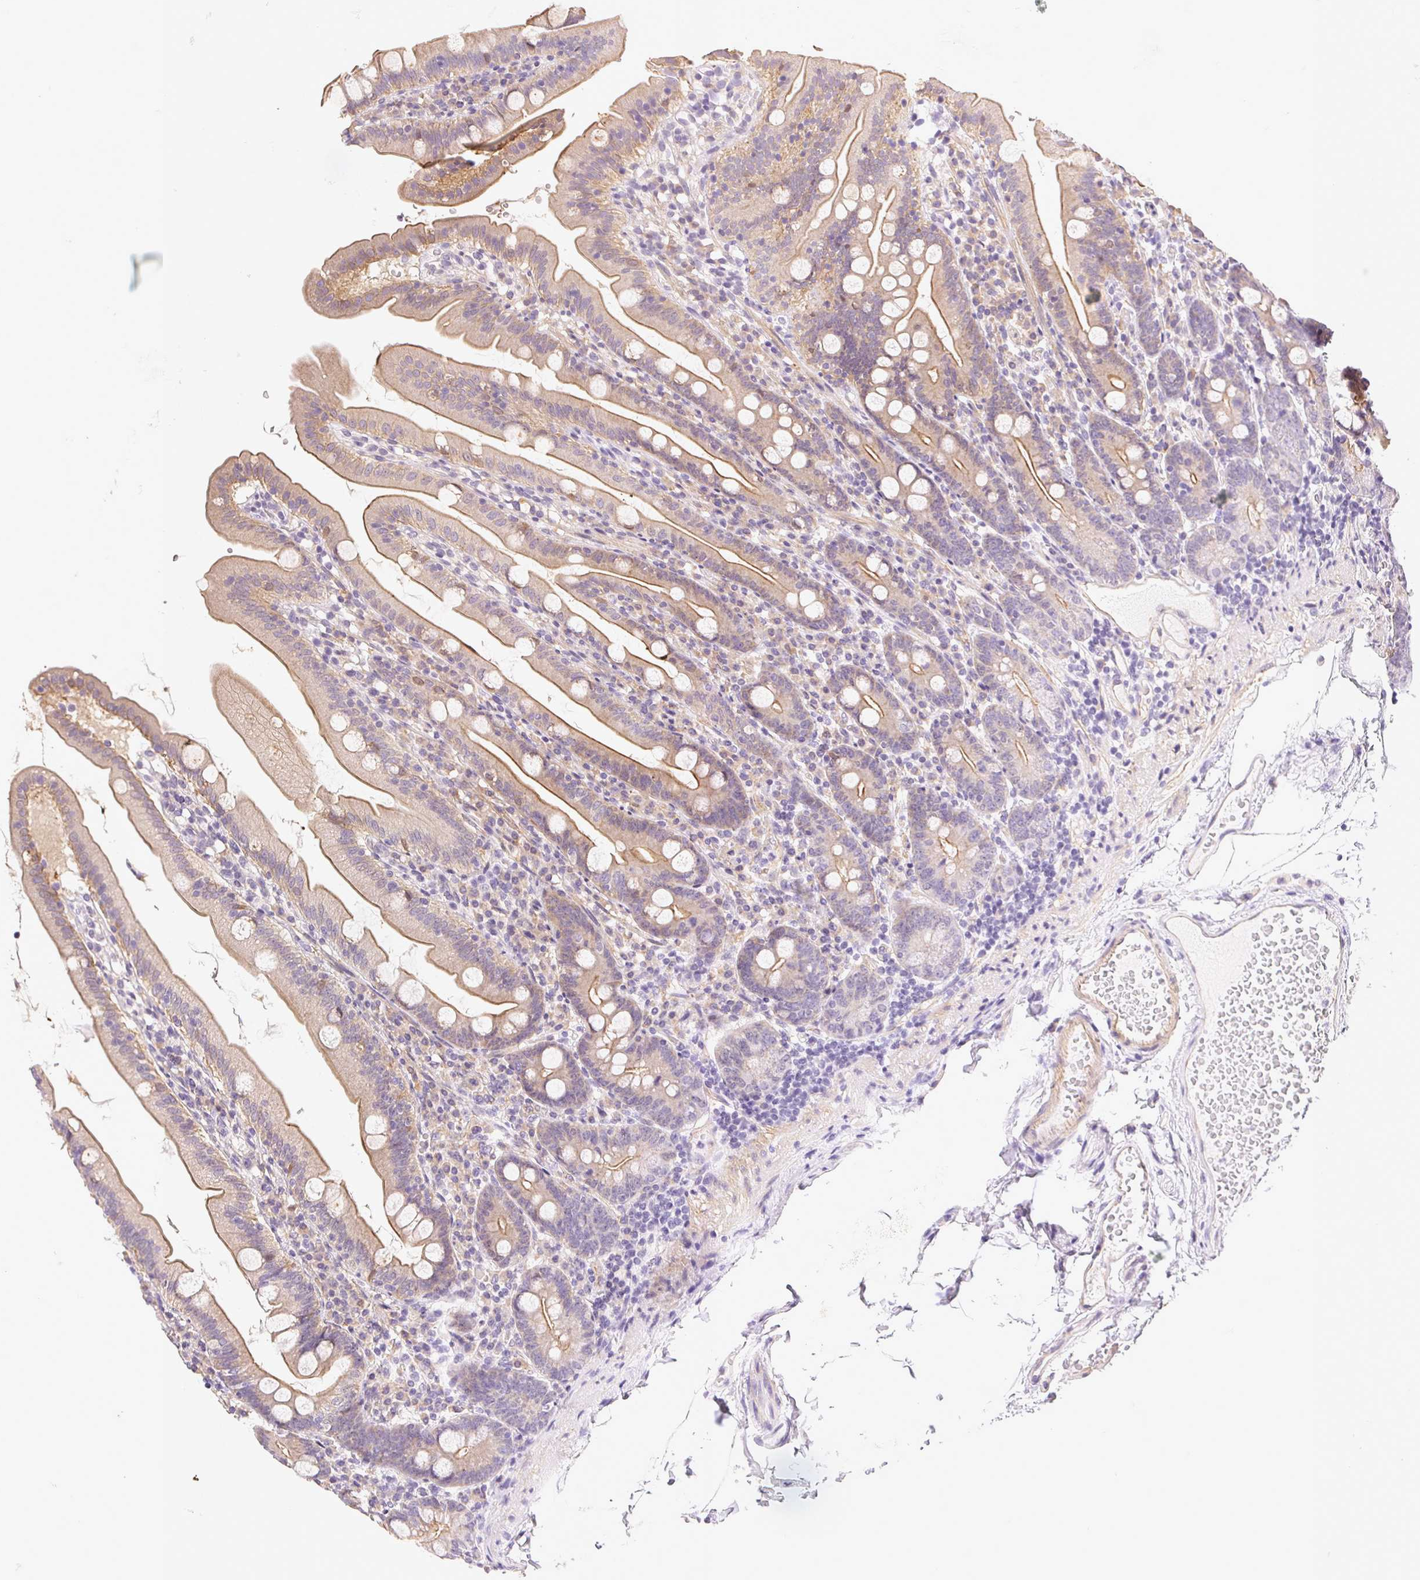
{"staining": {"intensity": "moderate", "quantity": "25%-75%", "location": "cytoplasmic/membranous"}, "tissue": "duodenum", "cell_type": "Glandular cells", "image_type": "normal", "snomed": [{"axis": "morphology", "description": "Normal tissue, NOS"}, {"axis": "topography", "description": "Duodenum"}], "caption": "DAB (3,3'-diaminobenzidine) immunohistochemical staining of normal duodenum demonstrates moderate cytoplasmic/membranous protein expression in about 25%-75% of glandular cells.", "gene": "CSN1S1", "patient": {"sex": "female", "age": 67}}